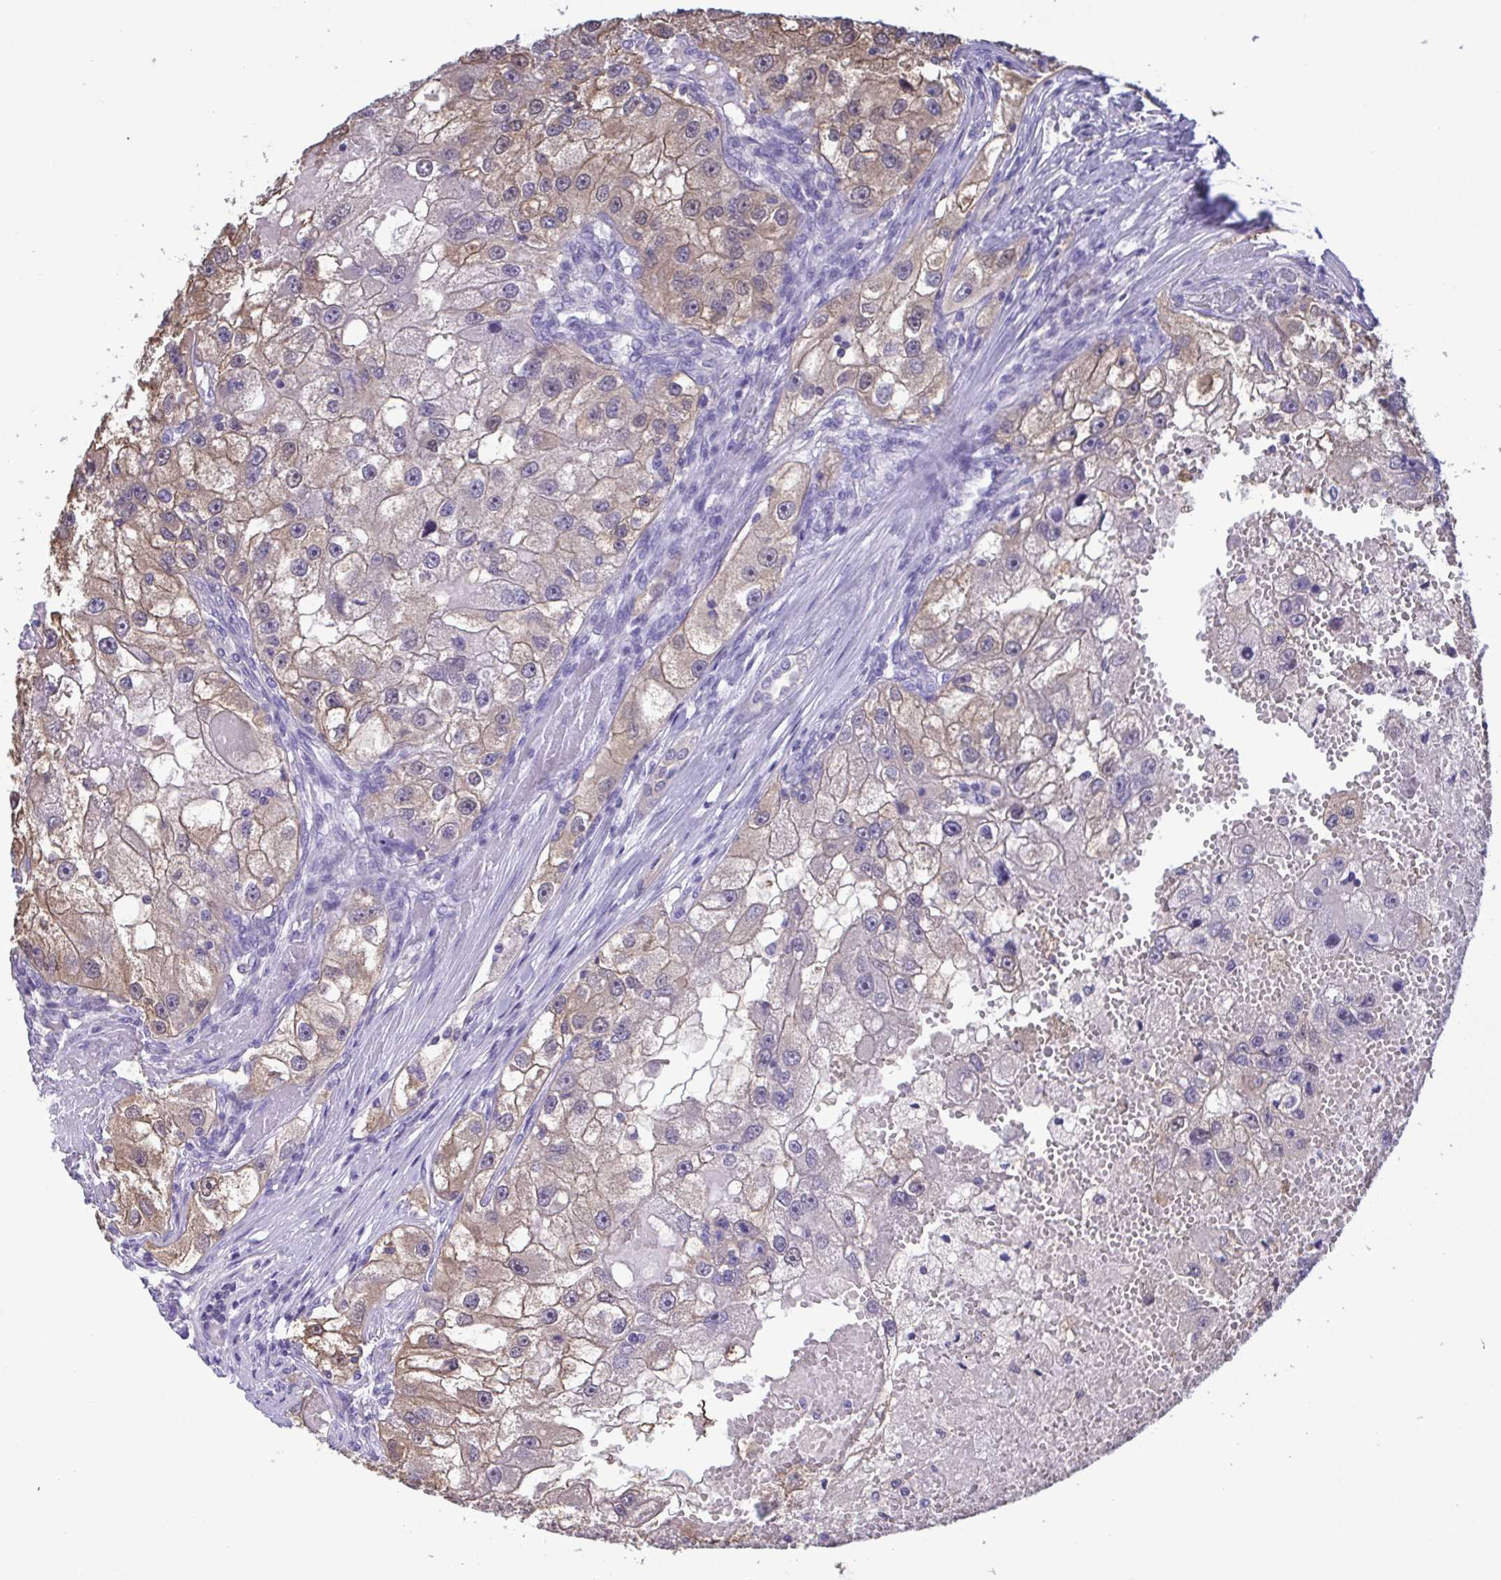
{"staining": {"intensity": "weak", "quantity": "25%-75%", "location": "cytoplasmic/membranous"}, "tissue": "renal cancer", "cell_type": "Tumor cells", "image_type": "cancer", "snomed": [{"axis": "morphology", "description": "Adenocarcinoma, NOS"}, {"axis": "topography", "description": "Kidney"}], "caption": "Human renal cancer stained for a protein (brown) shows weak cytoplasmic/membranous positive staining in about 25%-75% of tumor cells.", "gene": "LDHC", "patient": {"sex": "male", "age": 63}}